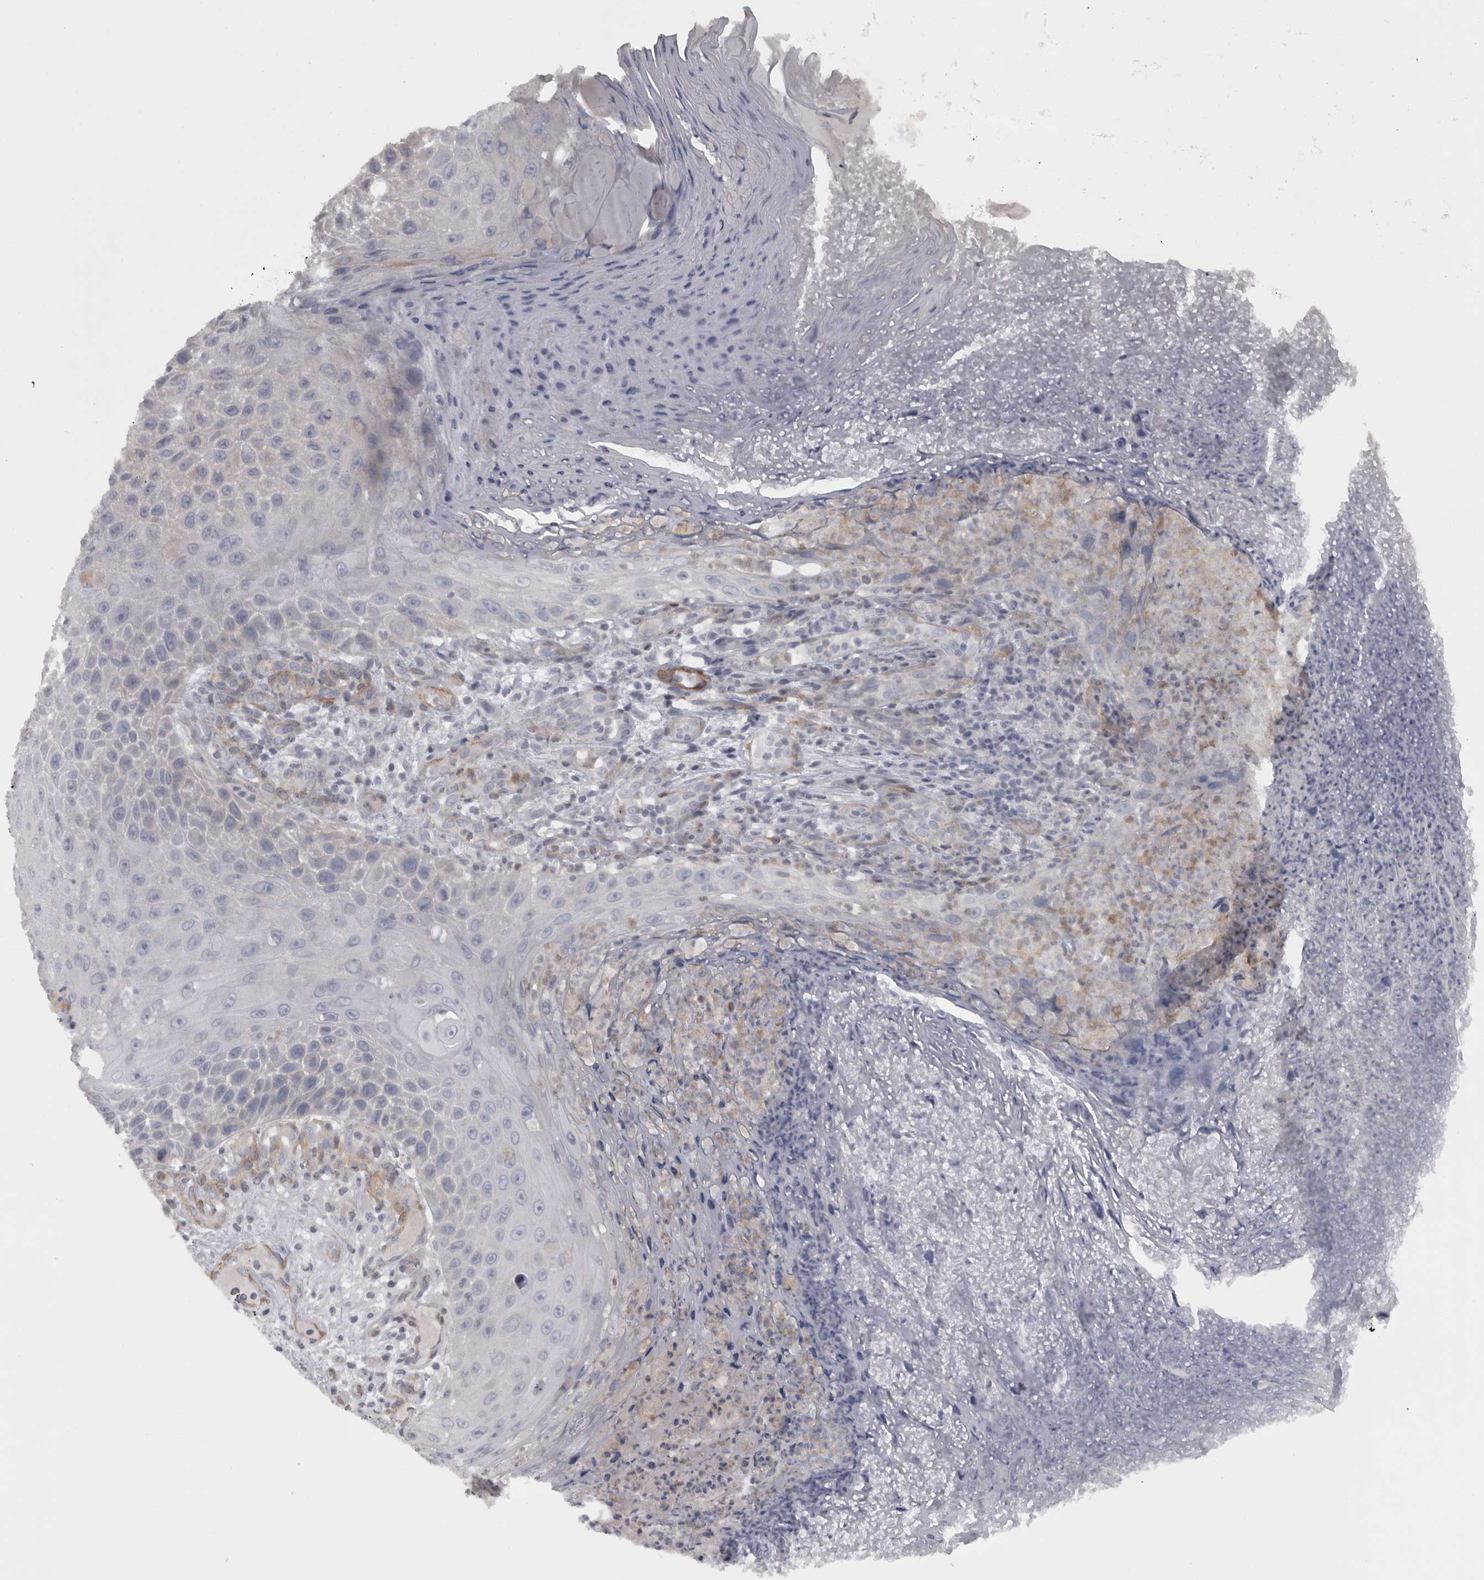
{"staining": {"intensity": "negative", "quantity": "none", "location": "none"}, "tissue": "skin cancer", "cell_type": "Tumor cells", "image_type": "cancer", "snomed": [{"axis": "morphology", "description": "Squamous cell carcinoma, NOS"}, {"axis": "topography", "description": "Skin"}], "caption": "Photomicrograph shows no significant protein expression in tumor cells of skin cancer (squamous cell carcinoma).", "gene": "PPP1R12B", "patient": {"sex": "female", "age": 88}}